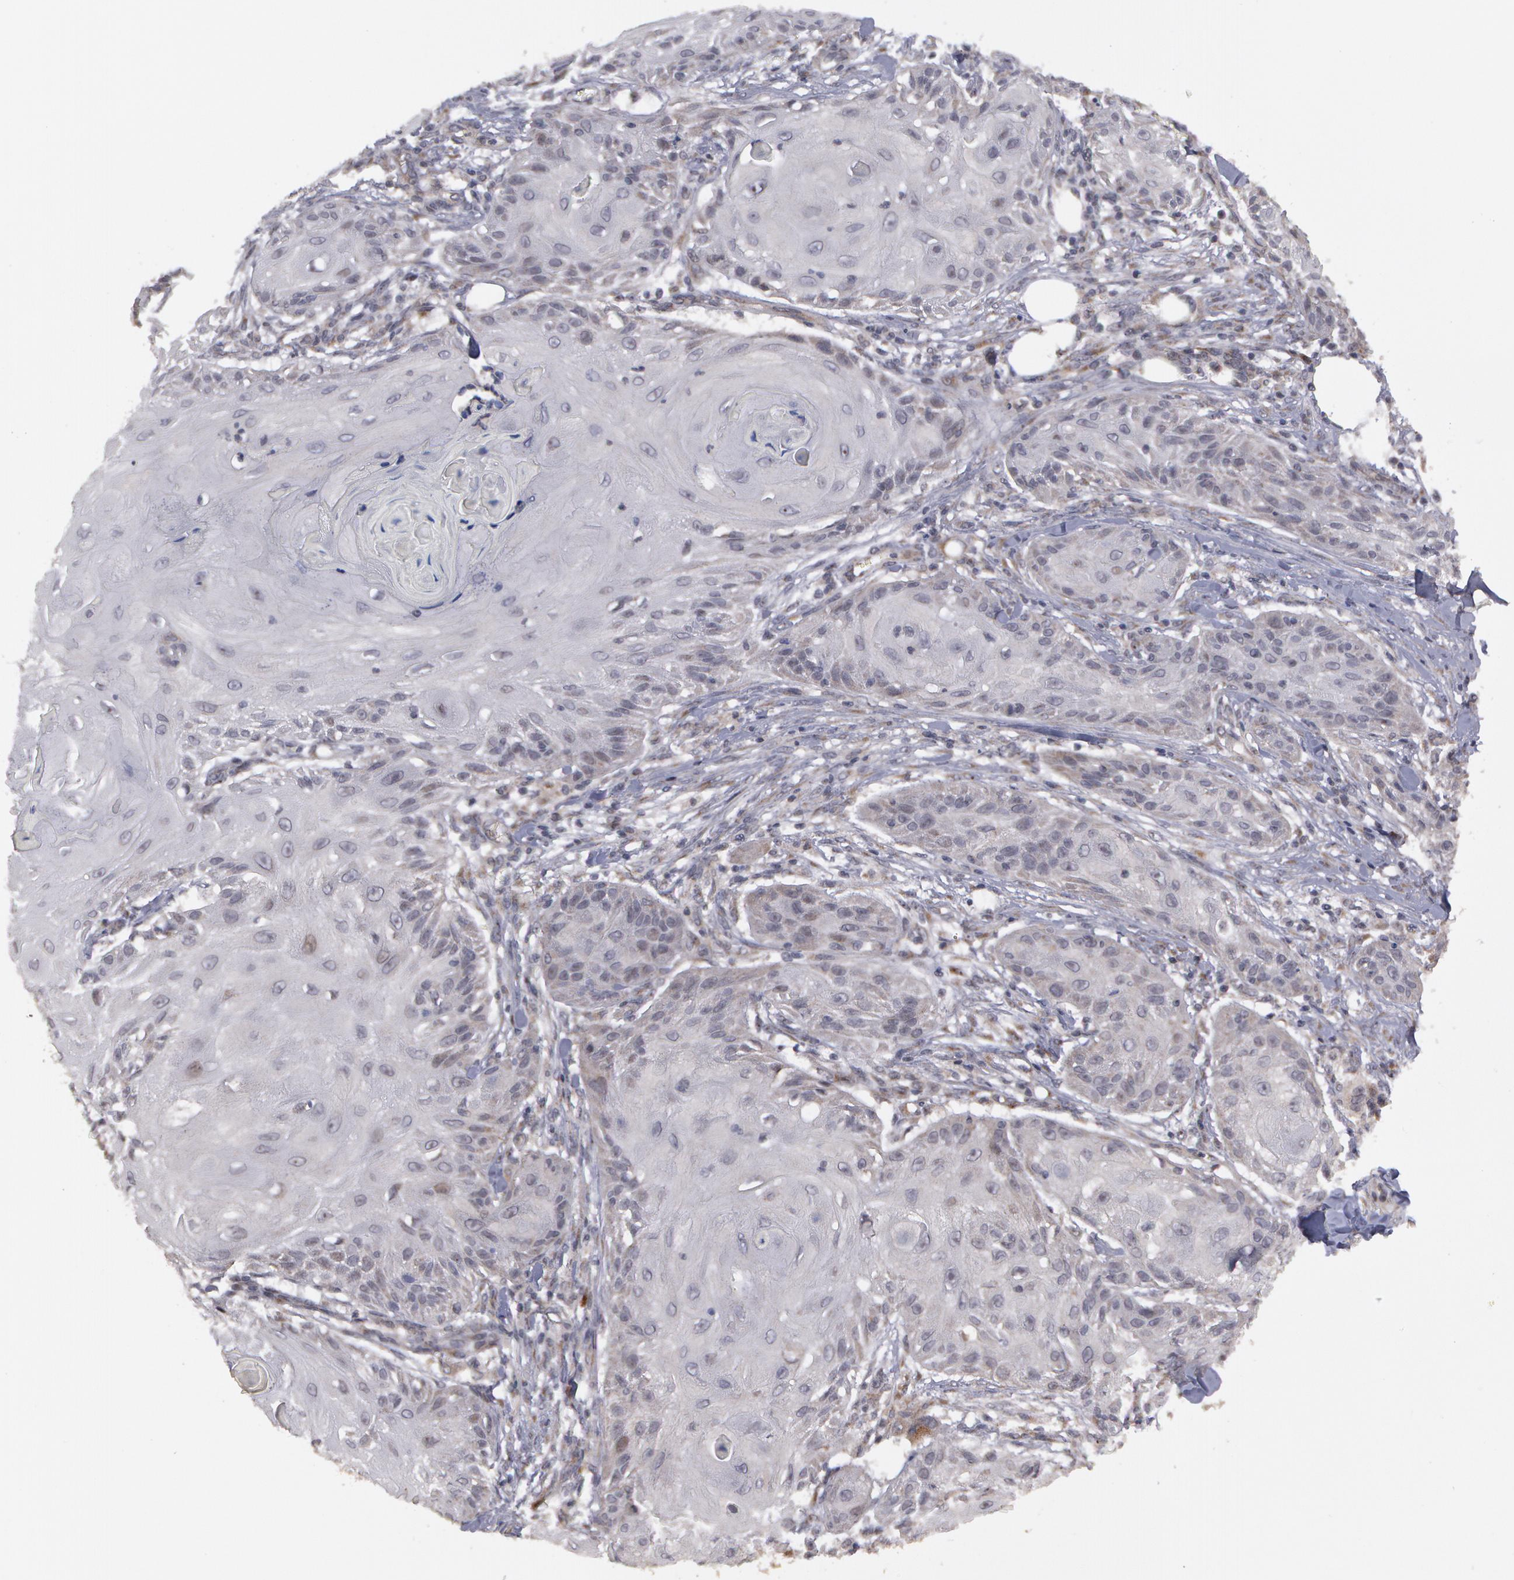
{"staining": {"intensity": "negative", "quantity": "none", "location": "none"}, "tissue": "skin cancer", "cell_type": "Tumor cells", "image_type": "cancer", "snomed": [{"axis": "morphology", "description": "Squamous cell carcinoma, NOS"}, {"axis": "topography", "description": "Skin"}], "caption": "DAB immunohistochemical staining of human skin cancer displays no significant positivity in tumor cells.", "gene": "STX5", "patient": {"sex": "female", "age": 88}}